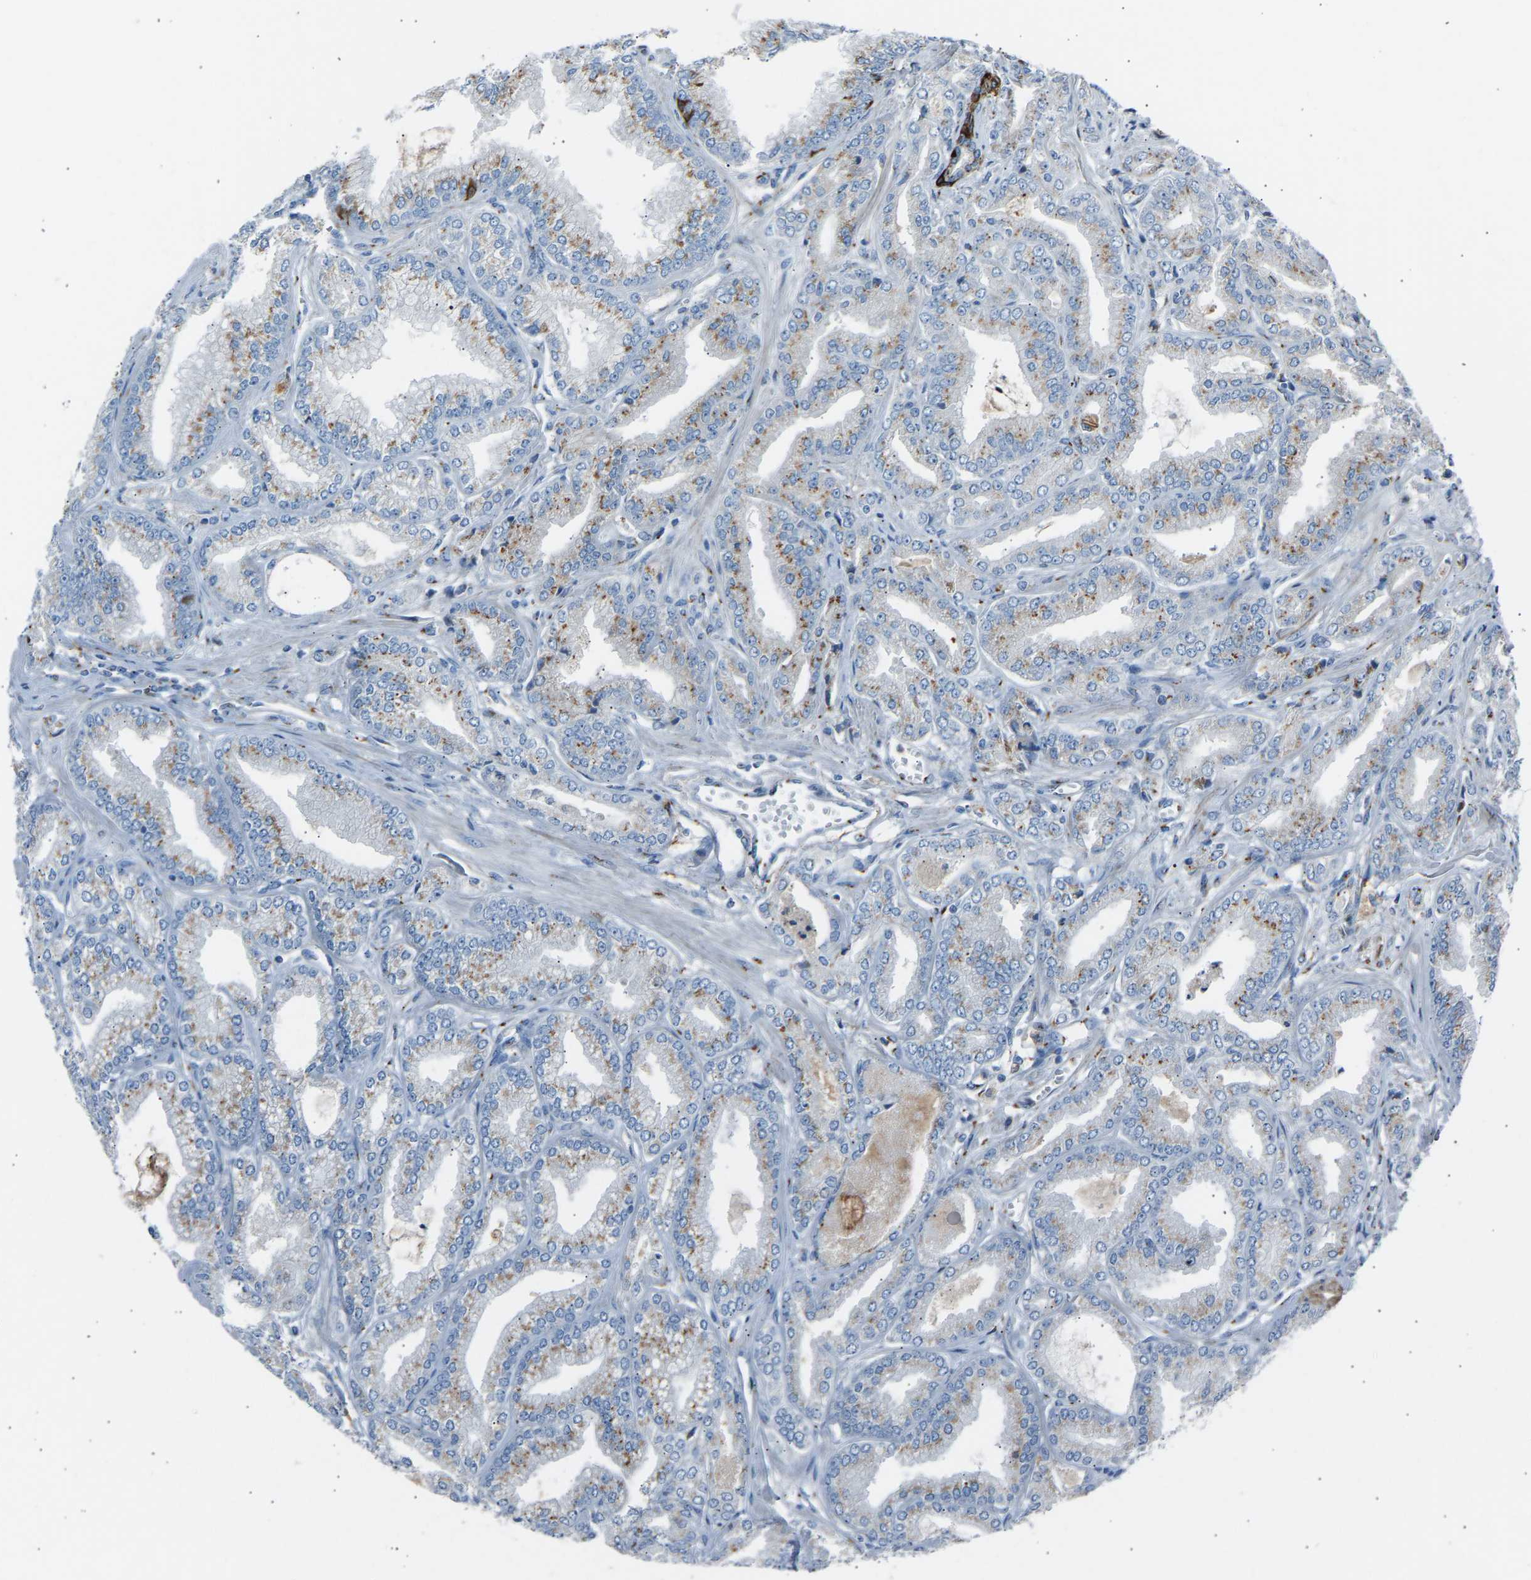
{"staining": {"intensity": "weak", "quantity": ">75%", "location": "cytoplasmic/membranous"}, "tissue": "prostate cancer", "cell_type": "Tumor cells", "image_type": "cancer", "snomed": [{"axis": "morphology", "description": "Adenocarcinoma, Low grade"}, {"axis": "topography", "description": "Prostate"}], "caption": "This micrograph shows adenocarcinoma (low-grade) (prostate) stained with IHC to label a protein in brown. The cytoplasmic/membranous of tumor cells show weak positivity for the protein. Nuclei are counter-stained blue.", "gene": "CYREN", "patient": {"sex": "male", "age": 52}}